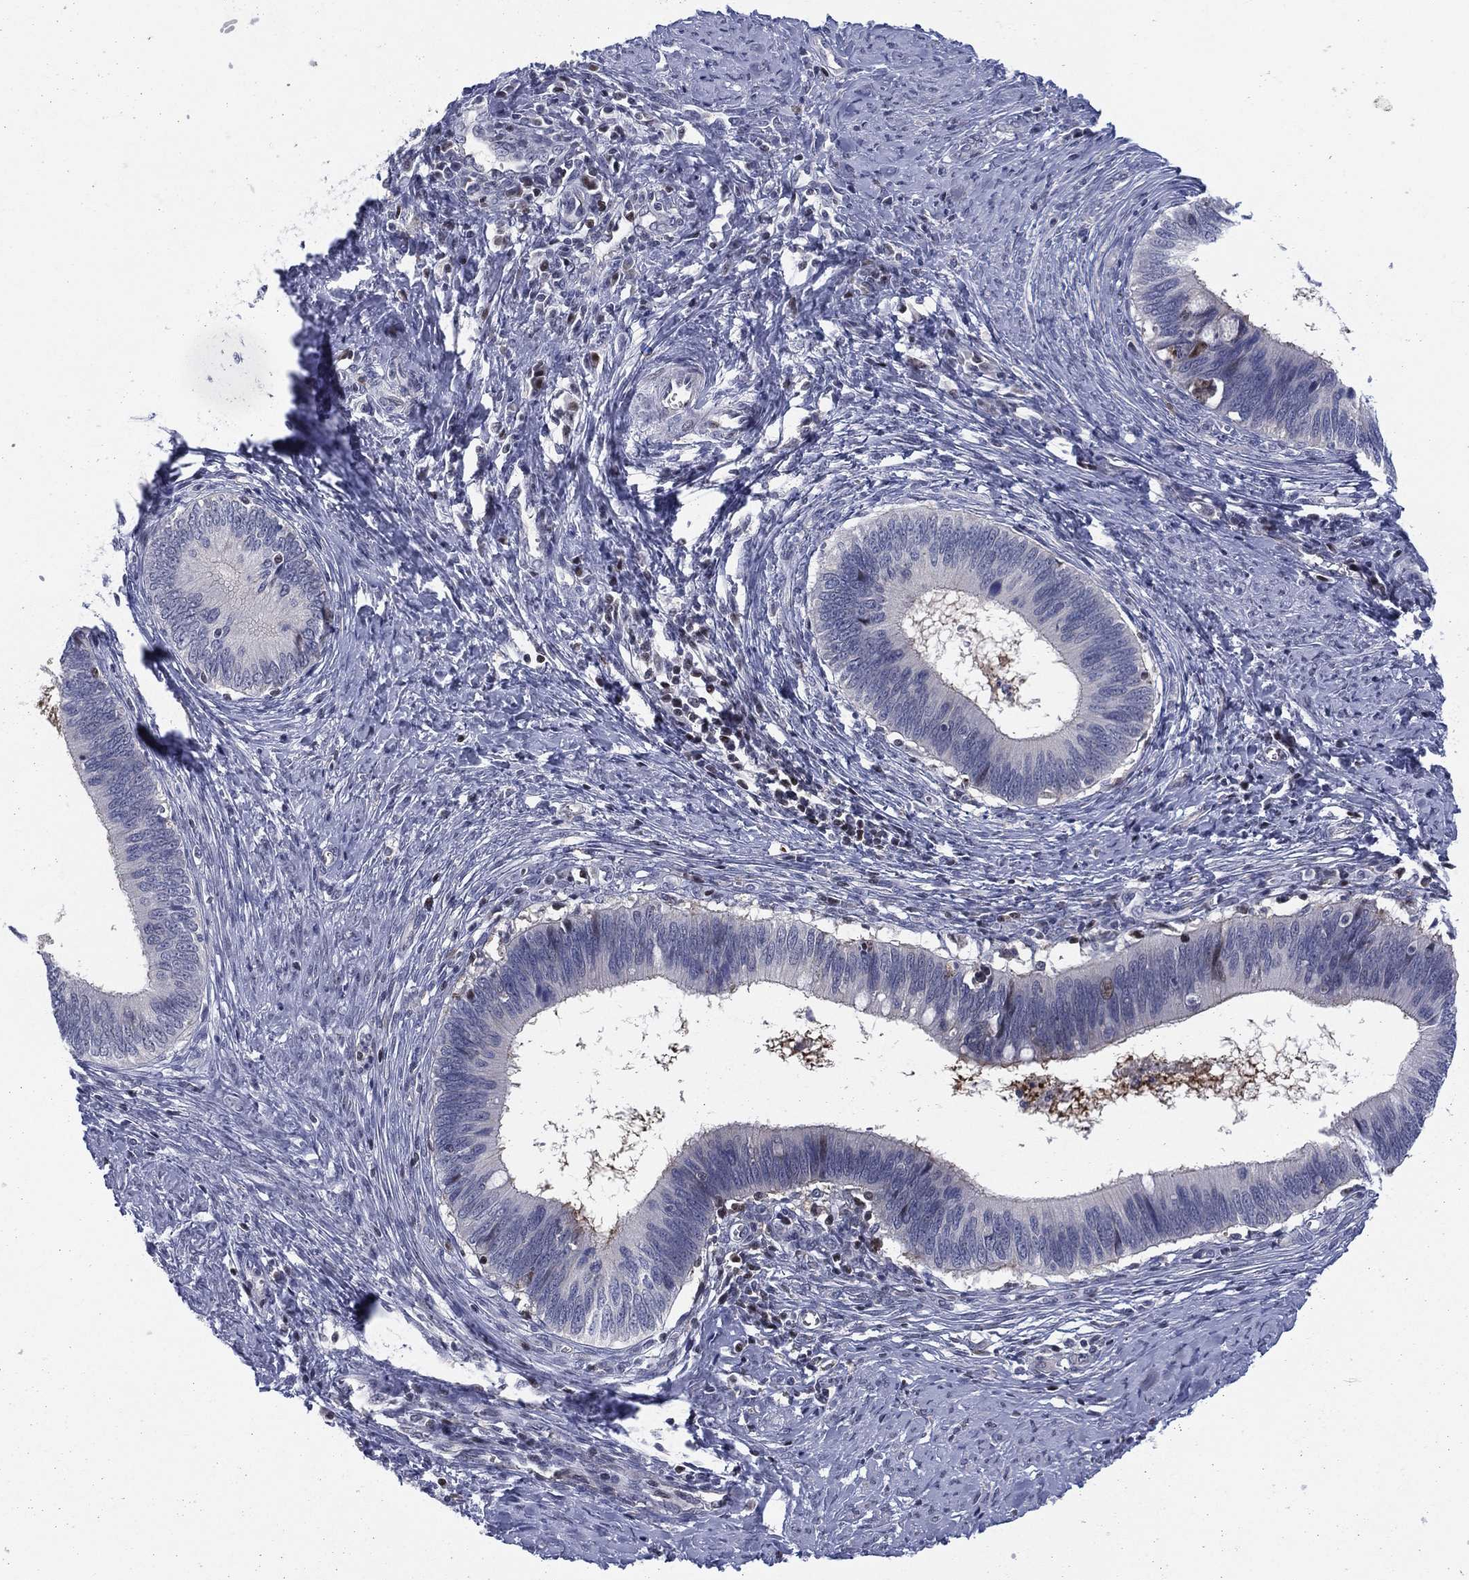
{"staining": {"intensity": "negative", "quantity": "none", "location": "none"}, "tissue": "cervical cancer", "cell_type": "Tumor cells", "image_type": "cancer", "snomed": [{"axis": "morphology", "description": "Adenocarcinoma, NOS"}, {"axis": "topography", "description": "Cervix"}], "caption": "Immunohistochemical staining of human cervical adenocarcinoma shows no significant positivity in tumor cells.", "gene": "SLC4A4", "patient": {"sex": "female", "age": 42}}